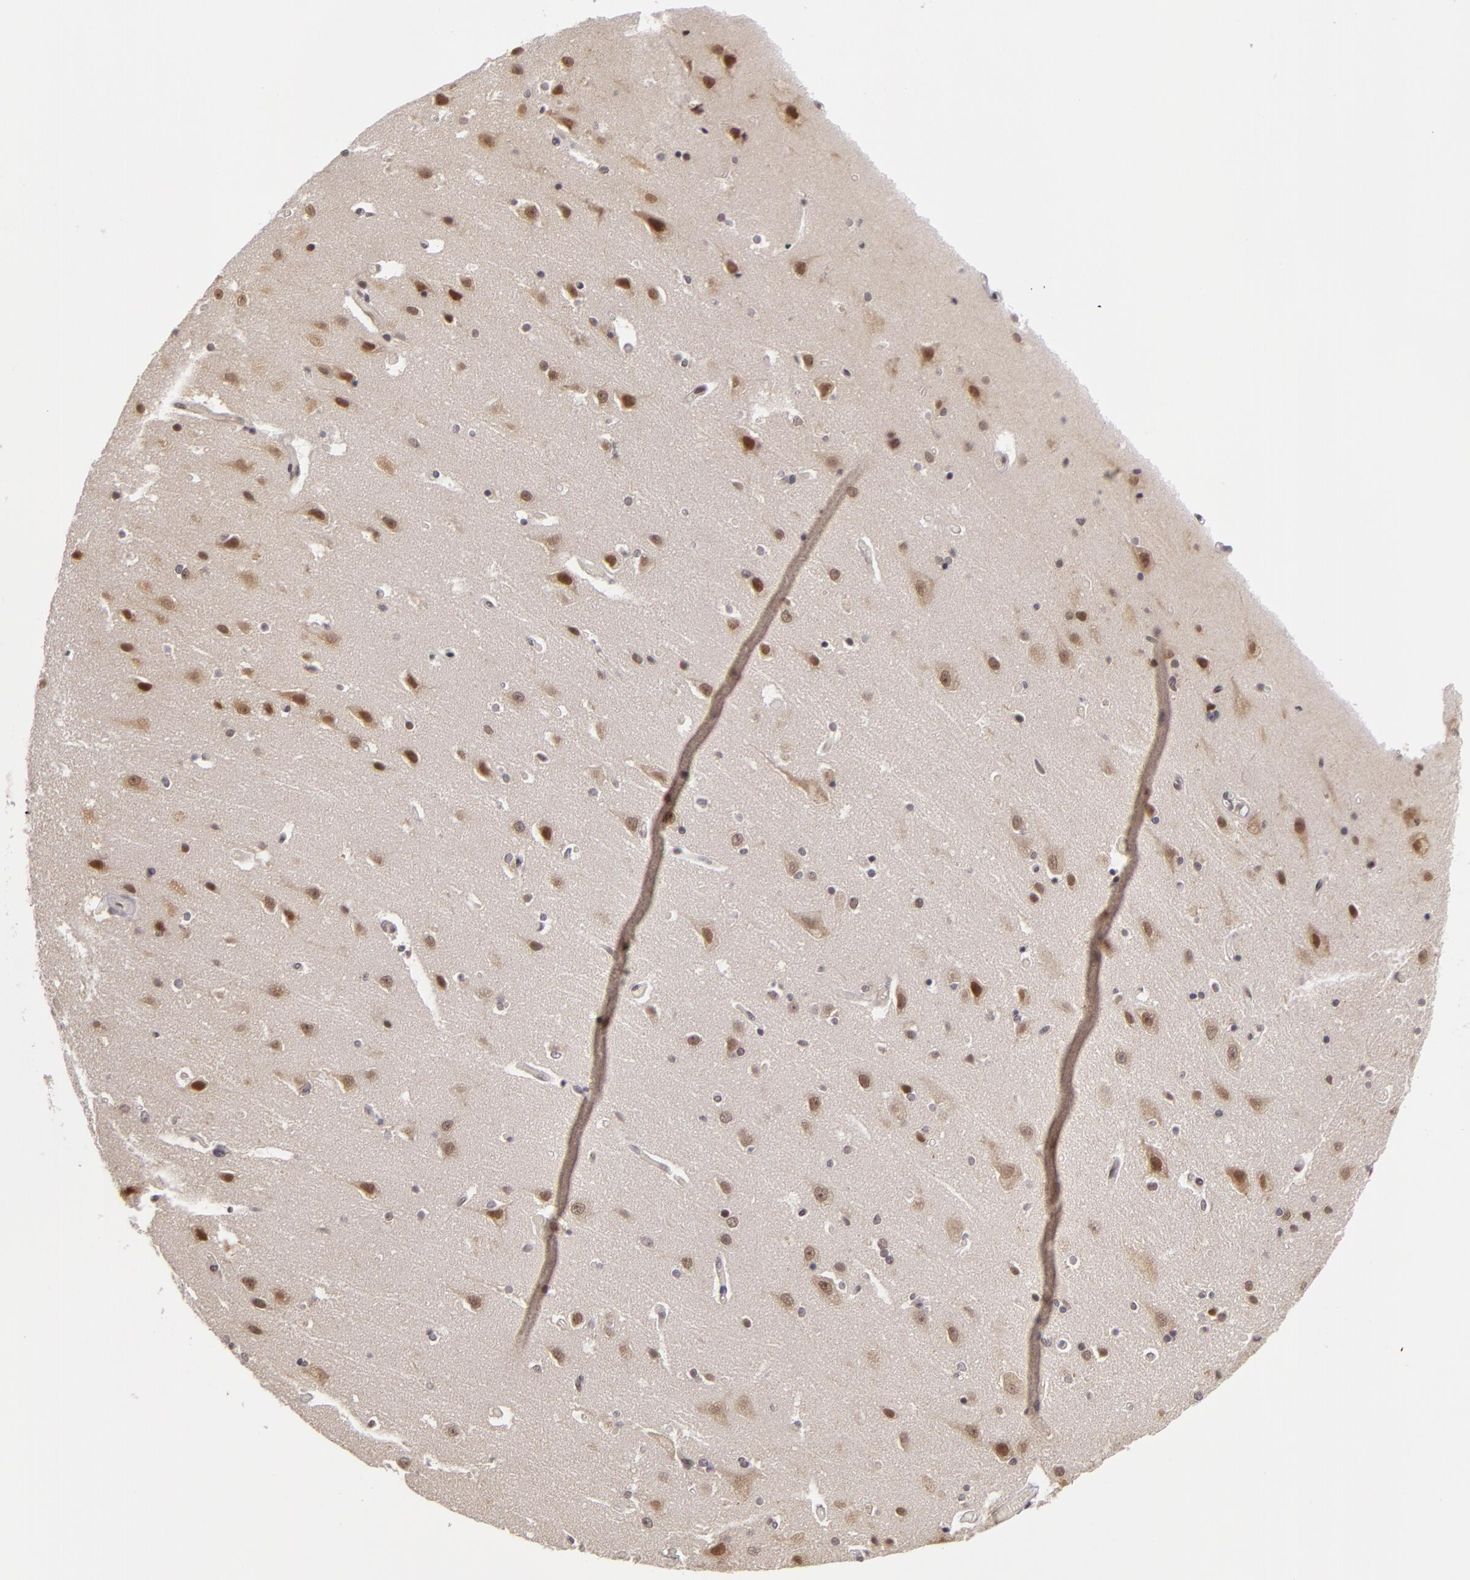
{"staining": {"intensity": "weak", "quantity": "<25%", "location": "nuclear"}, "tissue": "caudate", "cell_type": "Glial cells", "image_type": "normal", "snomed": [{"axis": "morphology", "description": "Normal tissue, NOS"}, {"axis": "topography", "description": "Lateral ventricle wall"}], "caption": "IHC photomicrograph of unremarkable human caudate stained for a protein (brown), which demonstrates no expression in glial cells.", "gene": "ZNF133", "patient": {"sex": "female", "age": 54}}